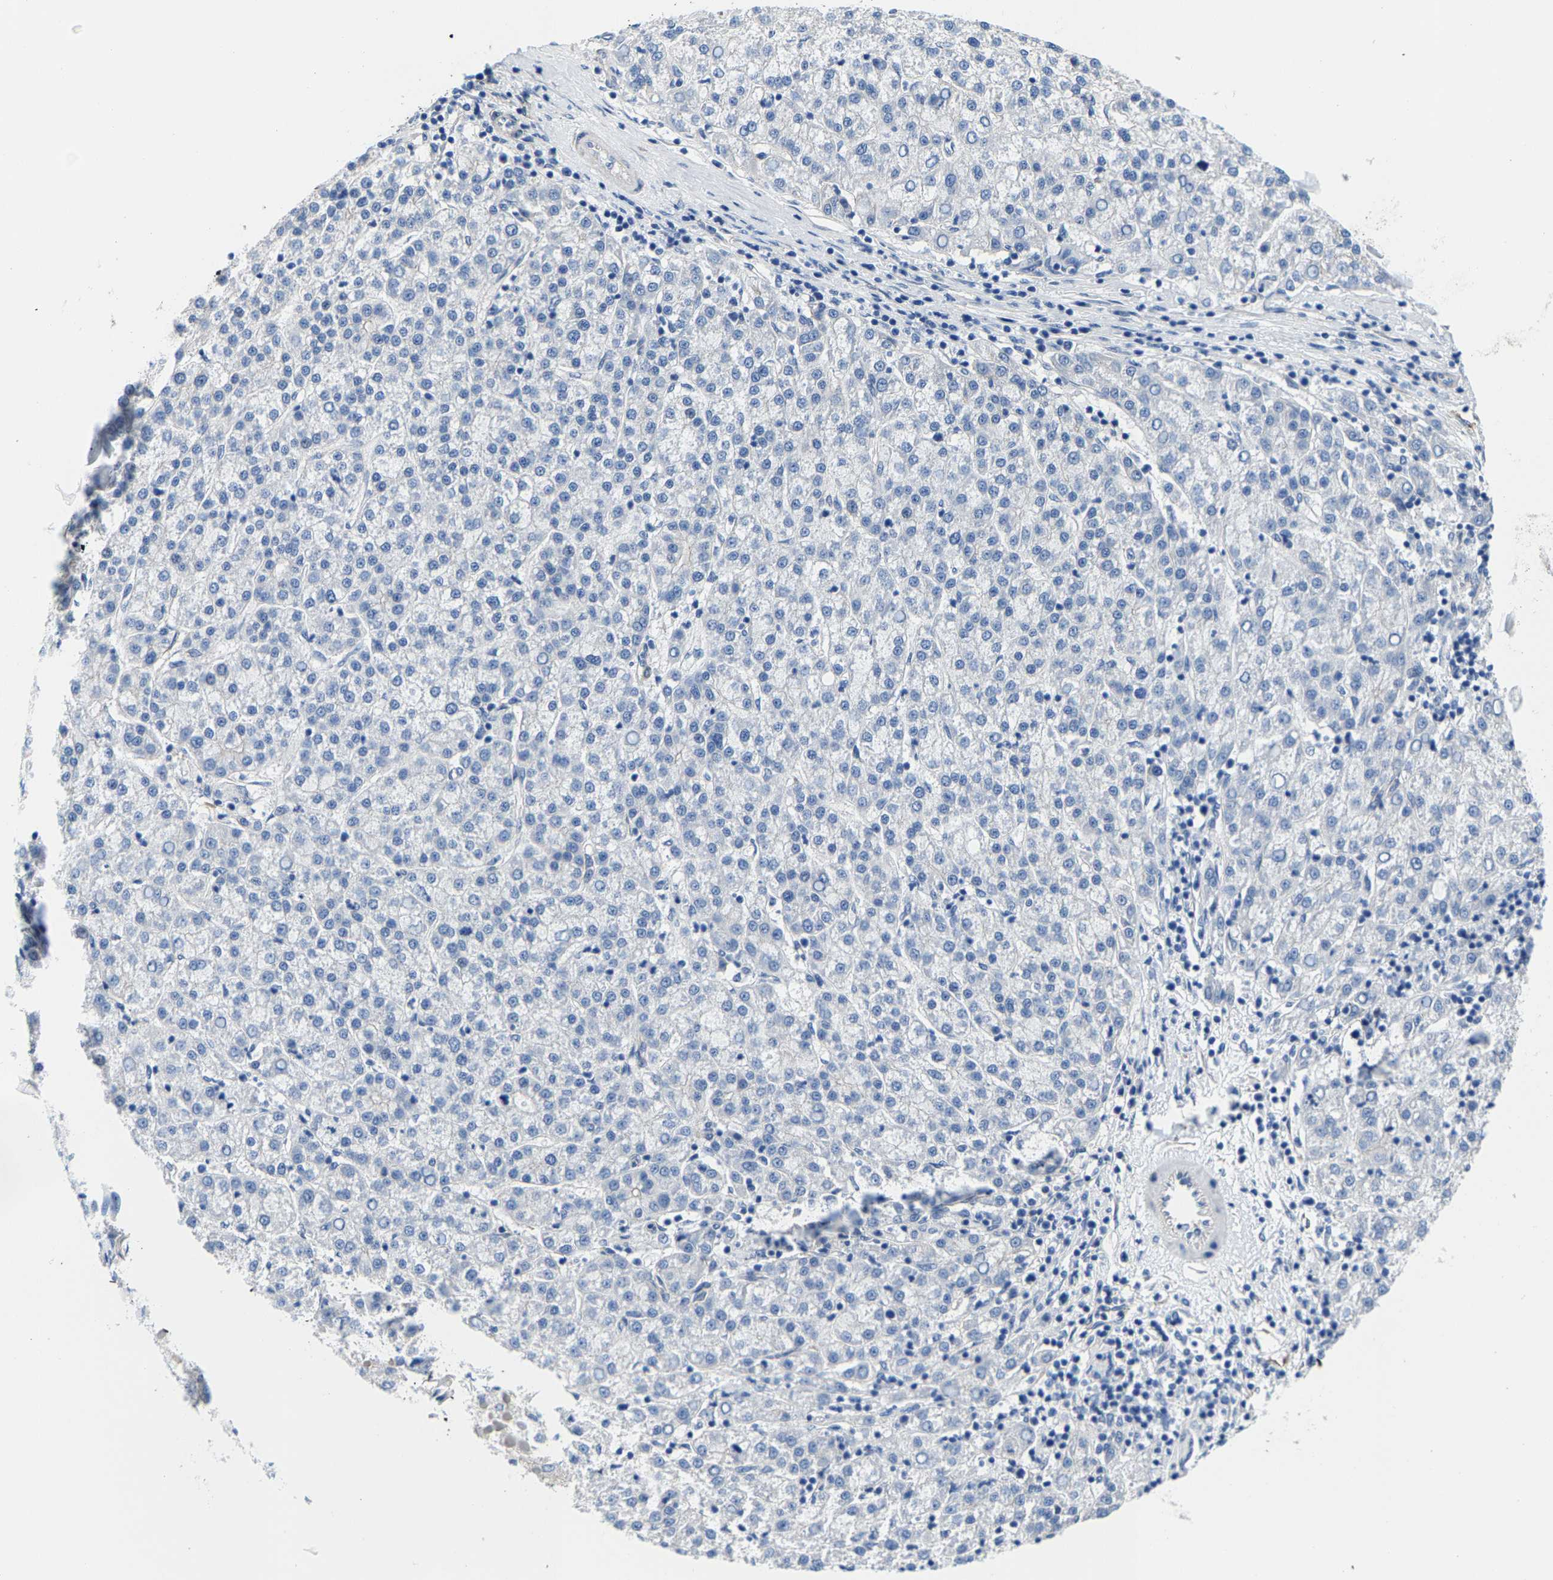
{"staining": {"intensity": "negative", "quantity": "none", "location": "none"}, "tissue": "liver cancer", "cell_type": "Tumor cells", "image_type": "cancer", "snomed": [{"axis": "morphology", "description": "Carcinoma, Hepatocellular, NOS"}, {"axis": "topography", "description": "Liver"}], "caption": "Immunohistochemistry of liver cancer (hepatocellular carcinoma) shows no staining in tumor cells.", "gene": "DSCAM", "patient": {"sex": "female", "age": 58}}